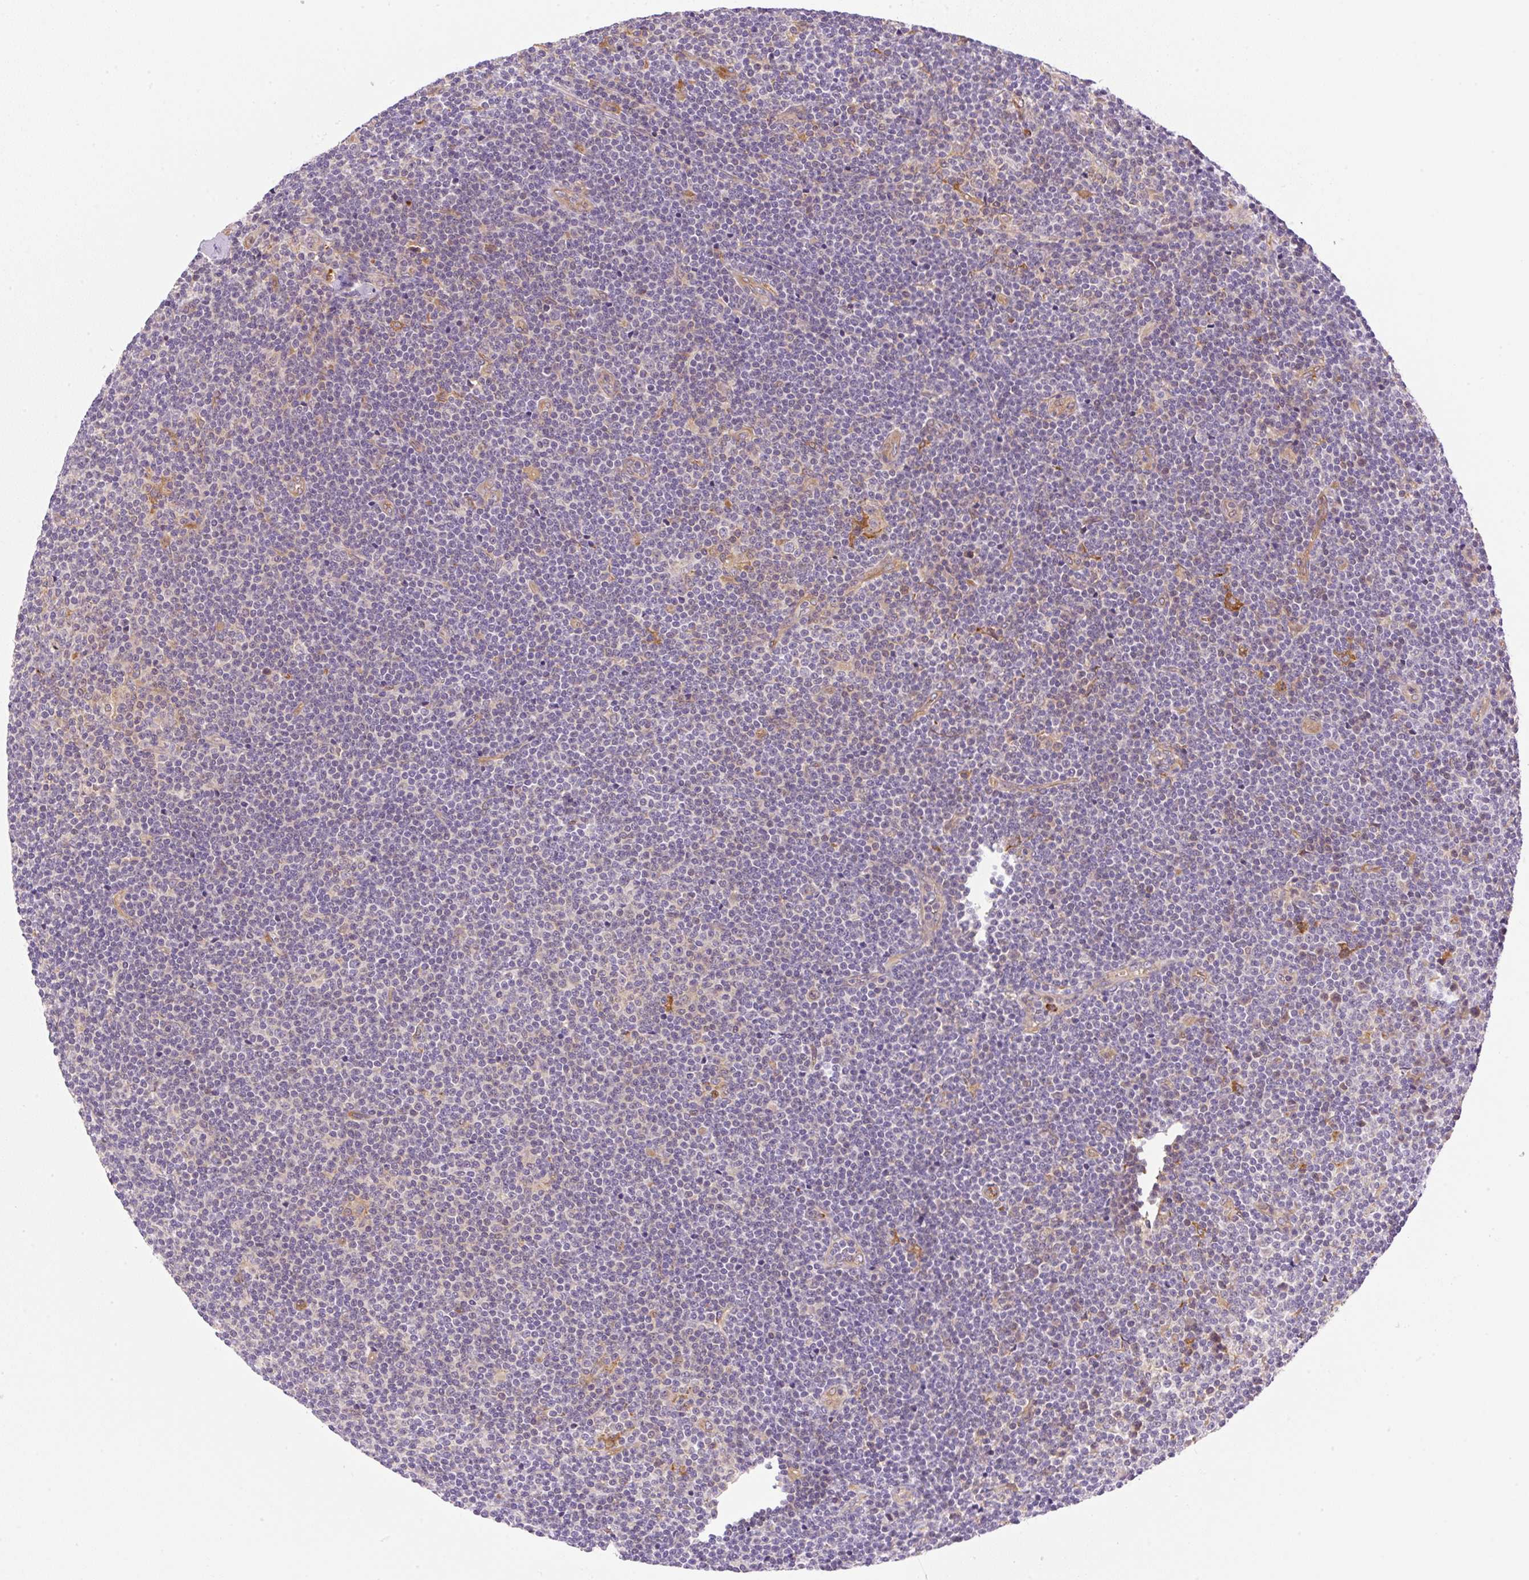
{"staining": {"intensity": "negative", "quantity": "none", "location": "none"}, "tissue": "lymphoma", "cell_type": "Tumor cells", "image_type": "cancer", "snomed": [{"axis": "morphology", "description": "Malignant lymphoma, non-Hodgkin's type, Low grade"}, {"axis": "topography", "description": "Lymph node"}], "caption": "This histopathology image is of low-grade malignant lymphoma, non-Hodgkin's type stained with IHC to label a protein in brown with the nuclei are counter-stained blue. There is no staining in tumor cells. (Immunohistochemistry, brightfield microscopy, high magnification).", "gene": "OMA1", "patient": {"sex": "male", "age": 48}}